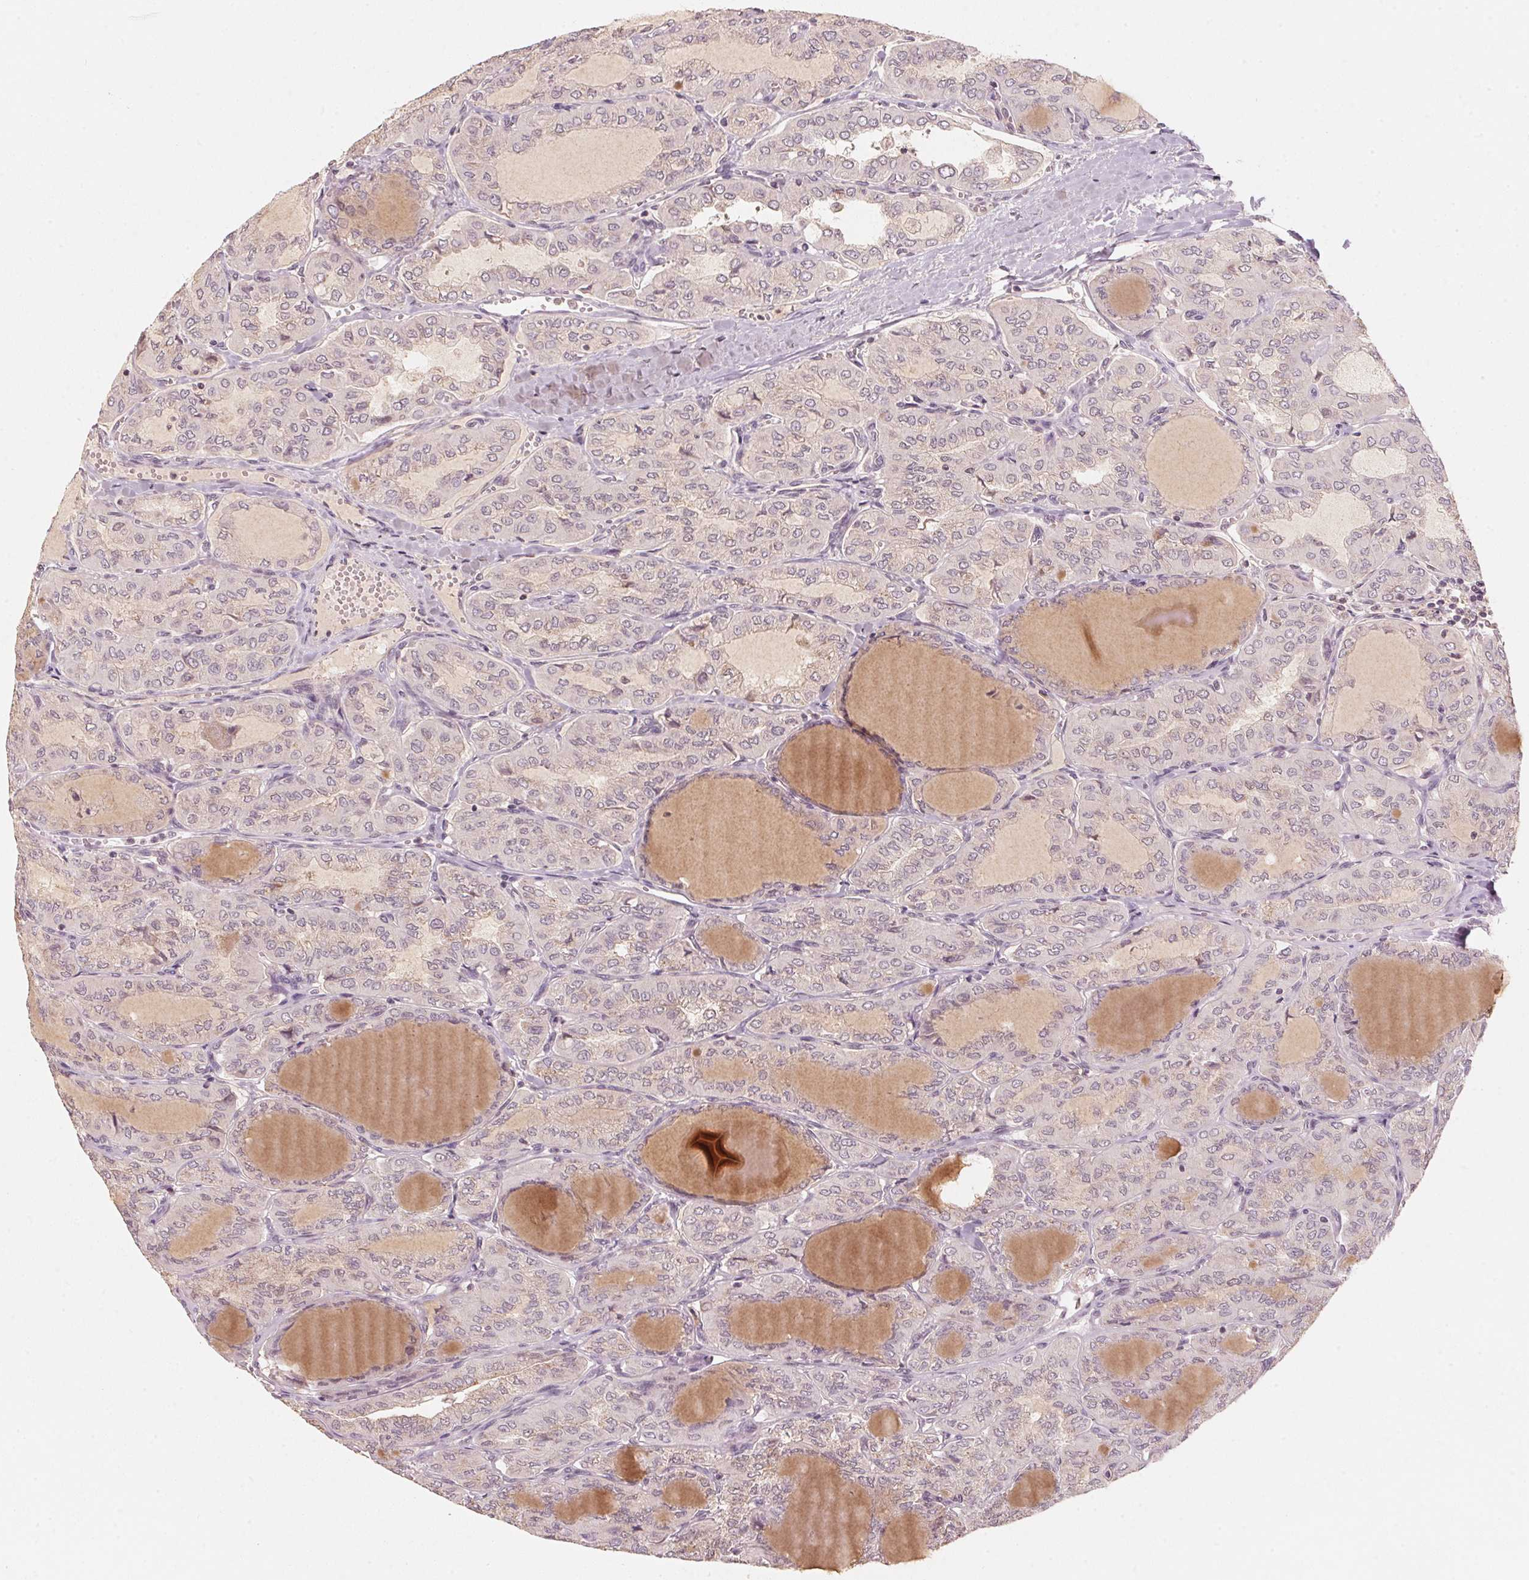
{"staining": {"intensity": "negative", "quantity": "none", "location": "none"}, "tissue": "thyroid cancer", "cell_type": "Tumor cells", "image_type": "cancer", "snomed": [{"axis": "morphology", "description": "Papillary adenocarcinoma, NOS"}, {"axis": "topography", "description": "Thyroid gland"}], "caption": "Photomicrograph shows no significant protein staining in tumor cells of papillary adenocarcinoma (thyroid). (DAB (3,3'-diaminobenzidine) IHC, high magnification).", "gene": "C2orf73", "patient": {"sex": "male", "age": 20}}